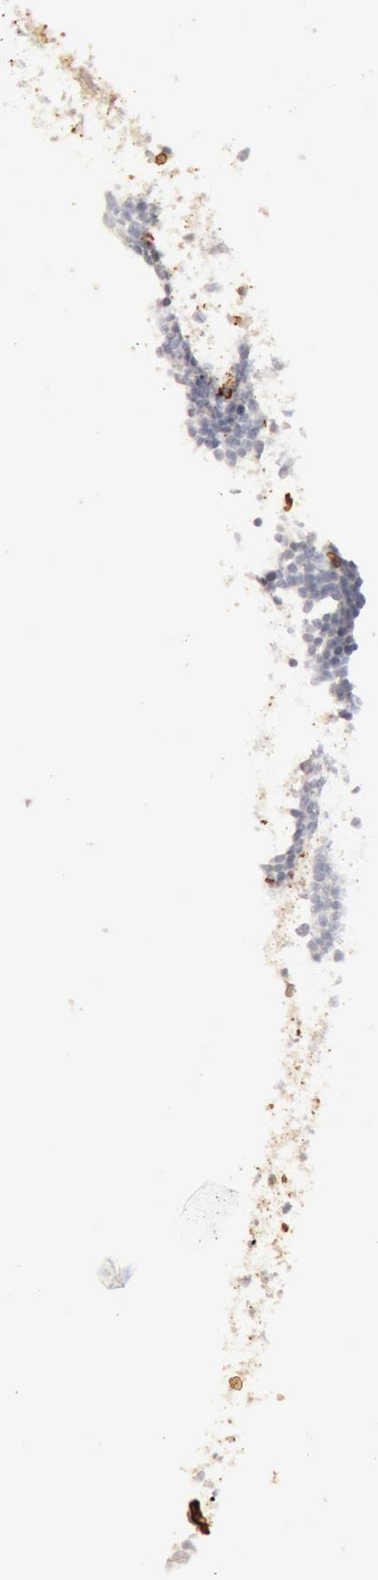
{"staining": {"intensity": "negative", "quantity": "none", "location": "none"}, "tissue": "lymphoma", "cell_type": "Tumor cells", "image_type": "cancer", "snomed": [{"axis": "morphology", "description": "Malignant lymphoma, non-Hodgkin's type, Low grade"}, {"axis": "topography", "description": "Lymph node"}], "caption": "Lymphoma stained for a protein using IHC exhibits no expression tumor cells.", "gene": "AQP1", "patient": {"sex": "male", "age": 49}}